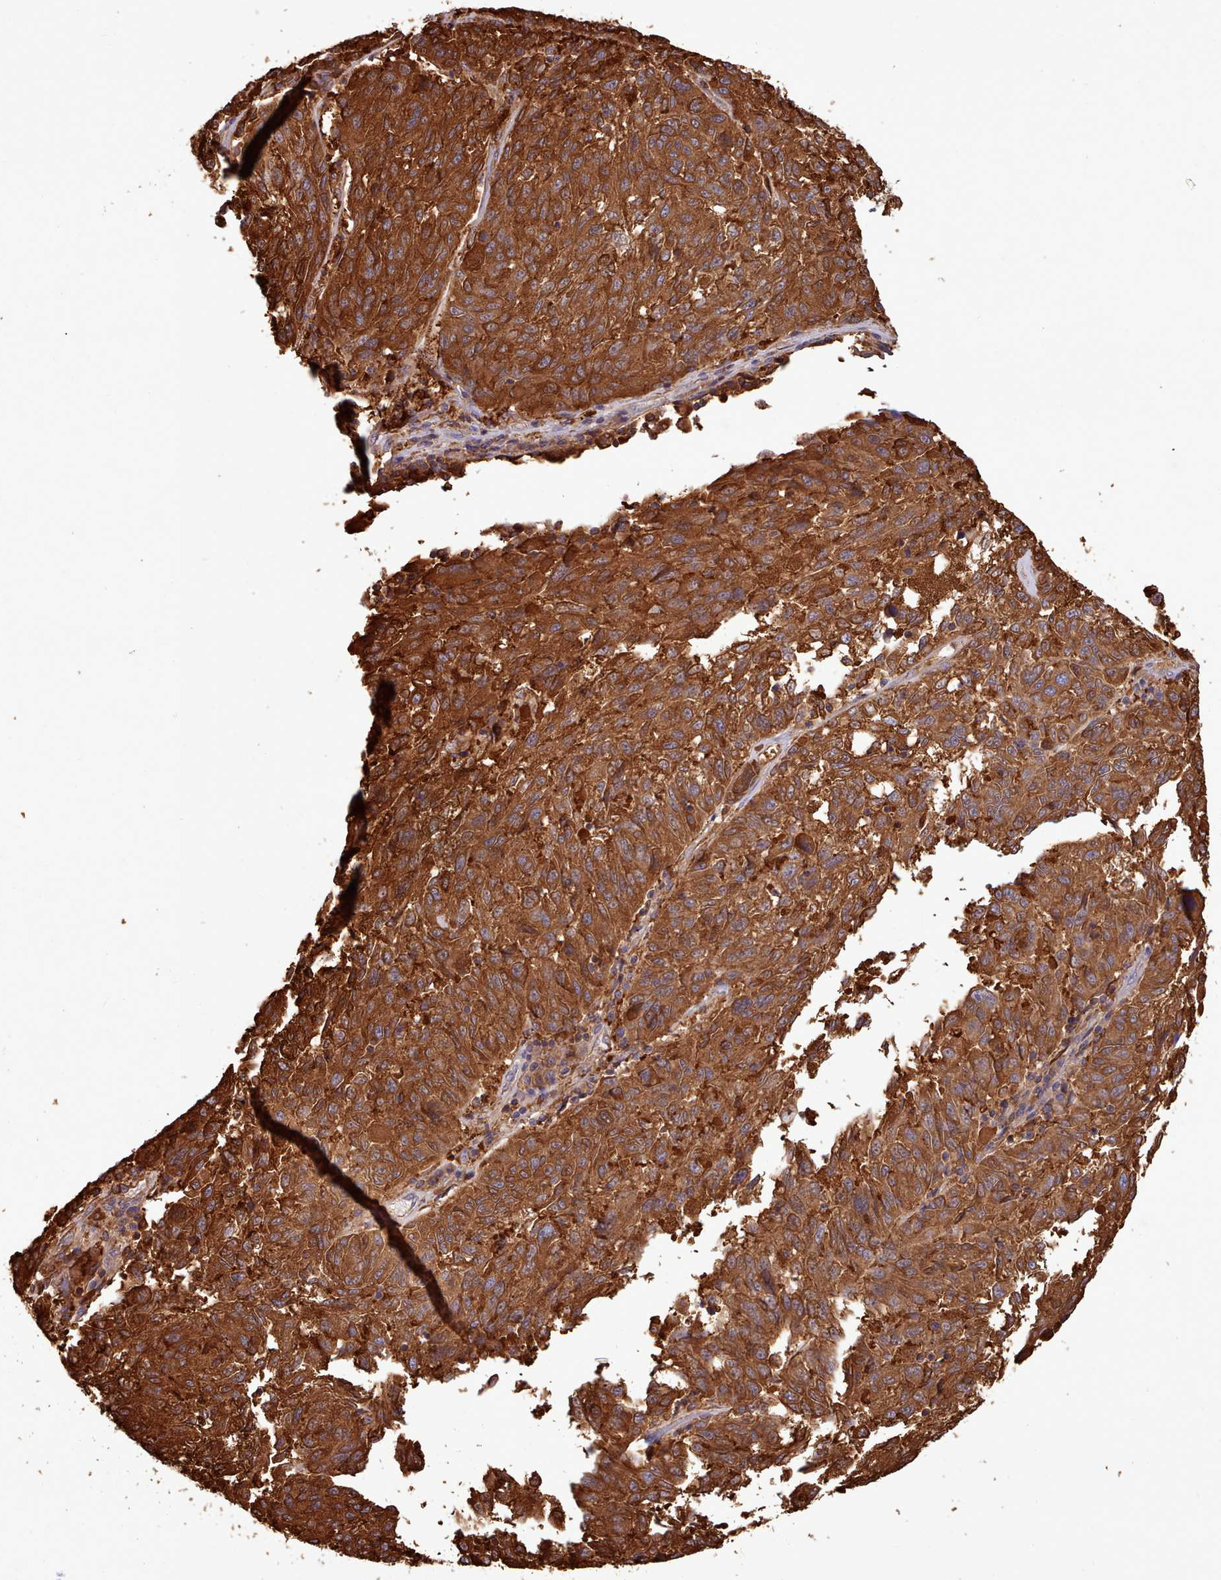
{"staining": {"intensity": "strong", "quantity": ">75%", "location": "cytoplasmic/membranous"}, "tissue": "melanoma", "cell_type": "Tumor cells", "image_type": "cancer", "snomed": [{"axis": "morphology", "description": "Malignant melanoma, NOS"}, {"axis": "topography", "description": "Skin"}], "caption": "About >75% of tumor cells in malignant melanoma exhibit strong cytoplasmic/membranous protein expression as visualized by brown immunohistochemical staining.", "gene": "SLC4A9", "patient": {"sex": "male", "age": 53}}